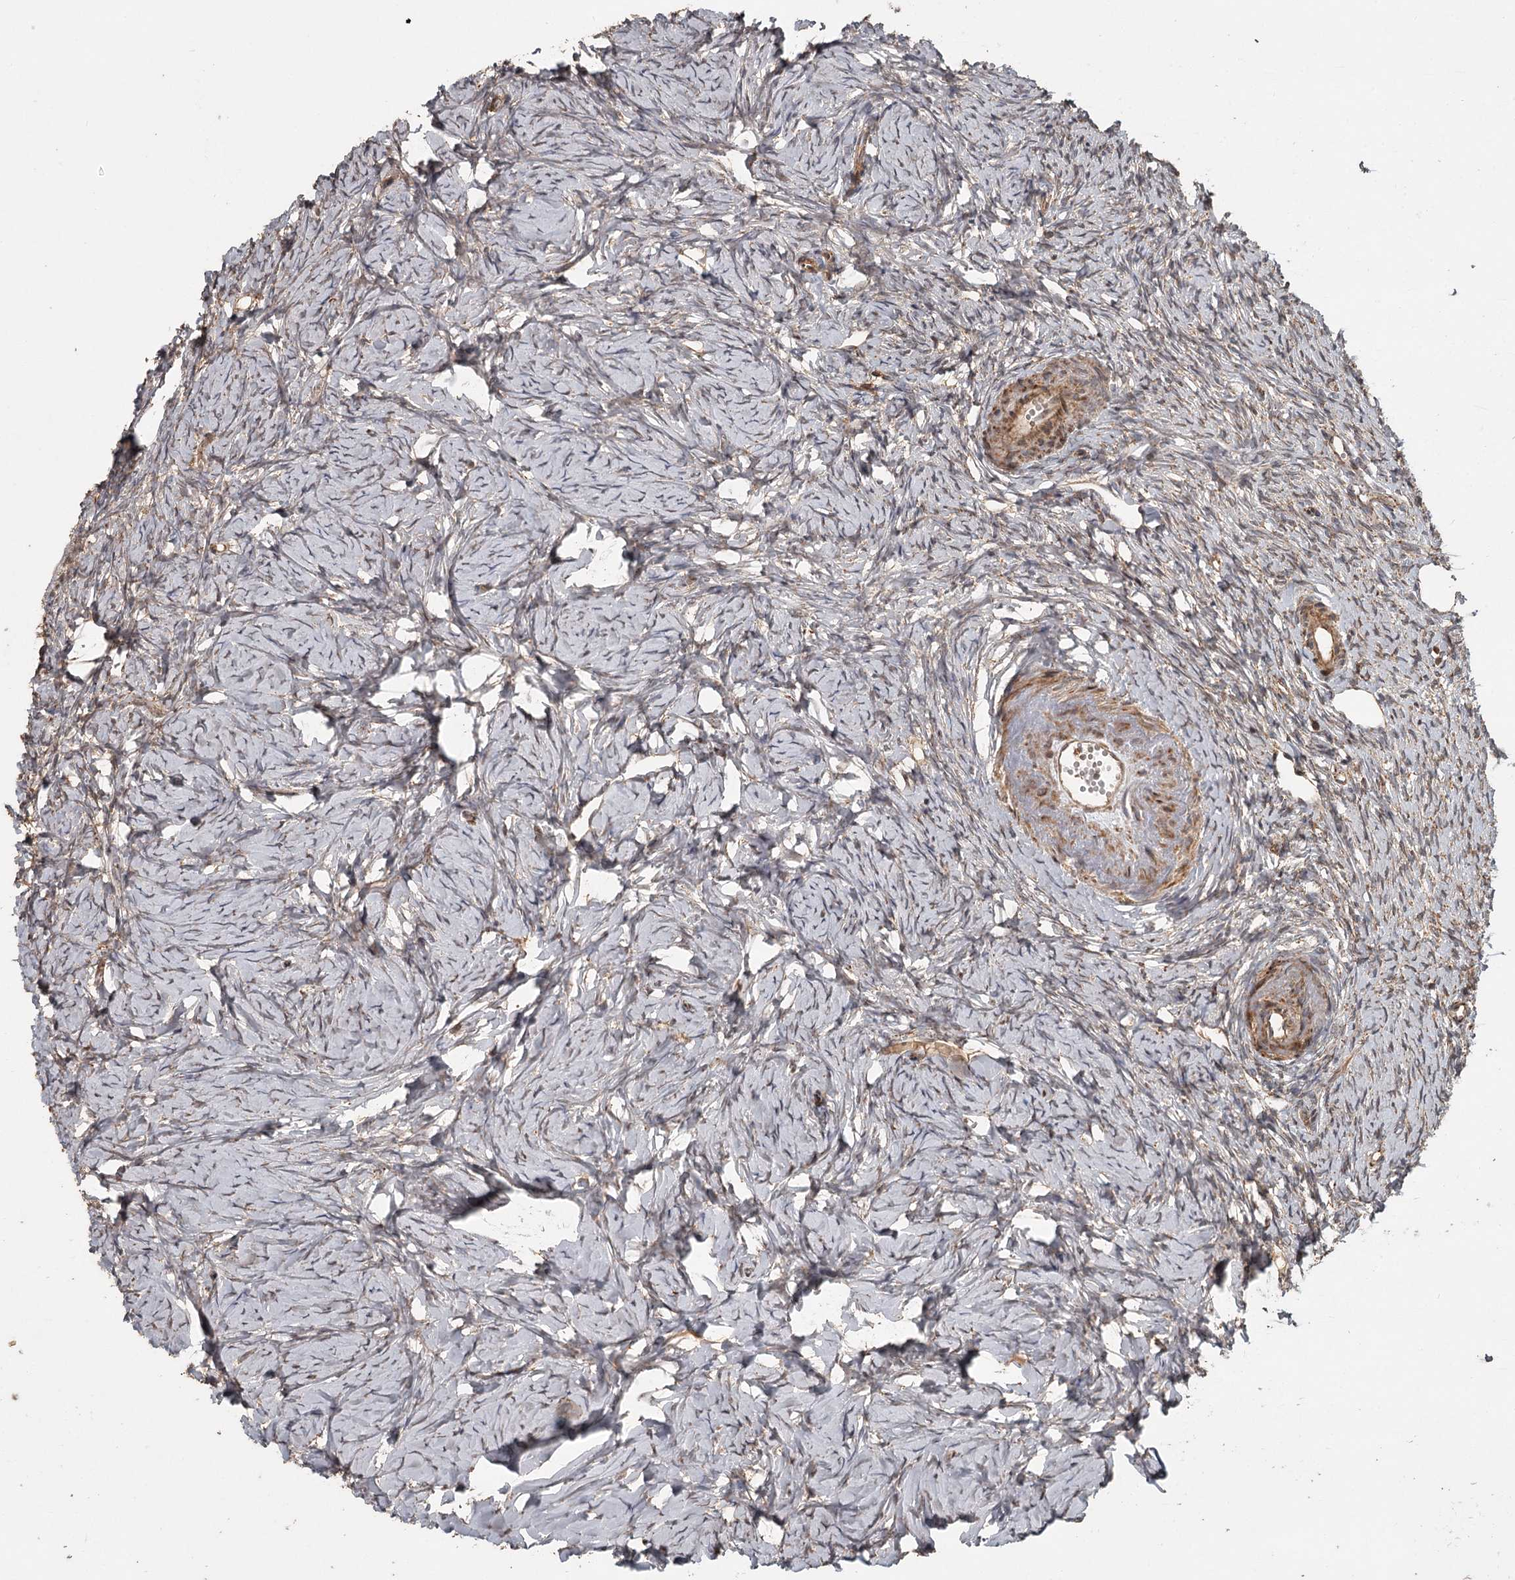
{"staining": {"intensity": "weak", "quantity": "25%-75%", "location": "cytoplasmic/membranous"}, "tissue": "ovary", "cell_type": "Ovarian stroma cells", "image_type": "normal", "snomed": [{"axis": "morphology", "description": "Normal tissue, NOS"}, {"axis": "topography", "description": "Ovary"}], "caption": "Protein staining shows weak cytoplasmic/membranous positivity in approximately 25%-75% of ovarian stroma cells in normal ovary. (IHC, brightfield microscopy, high magnification).", "gene": "FAXC", "patient": {"sex": "female", "age": 51}}